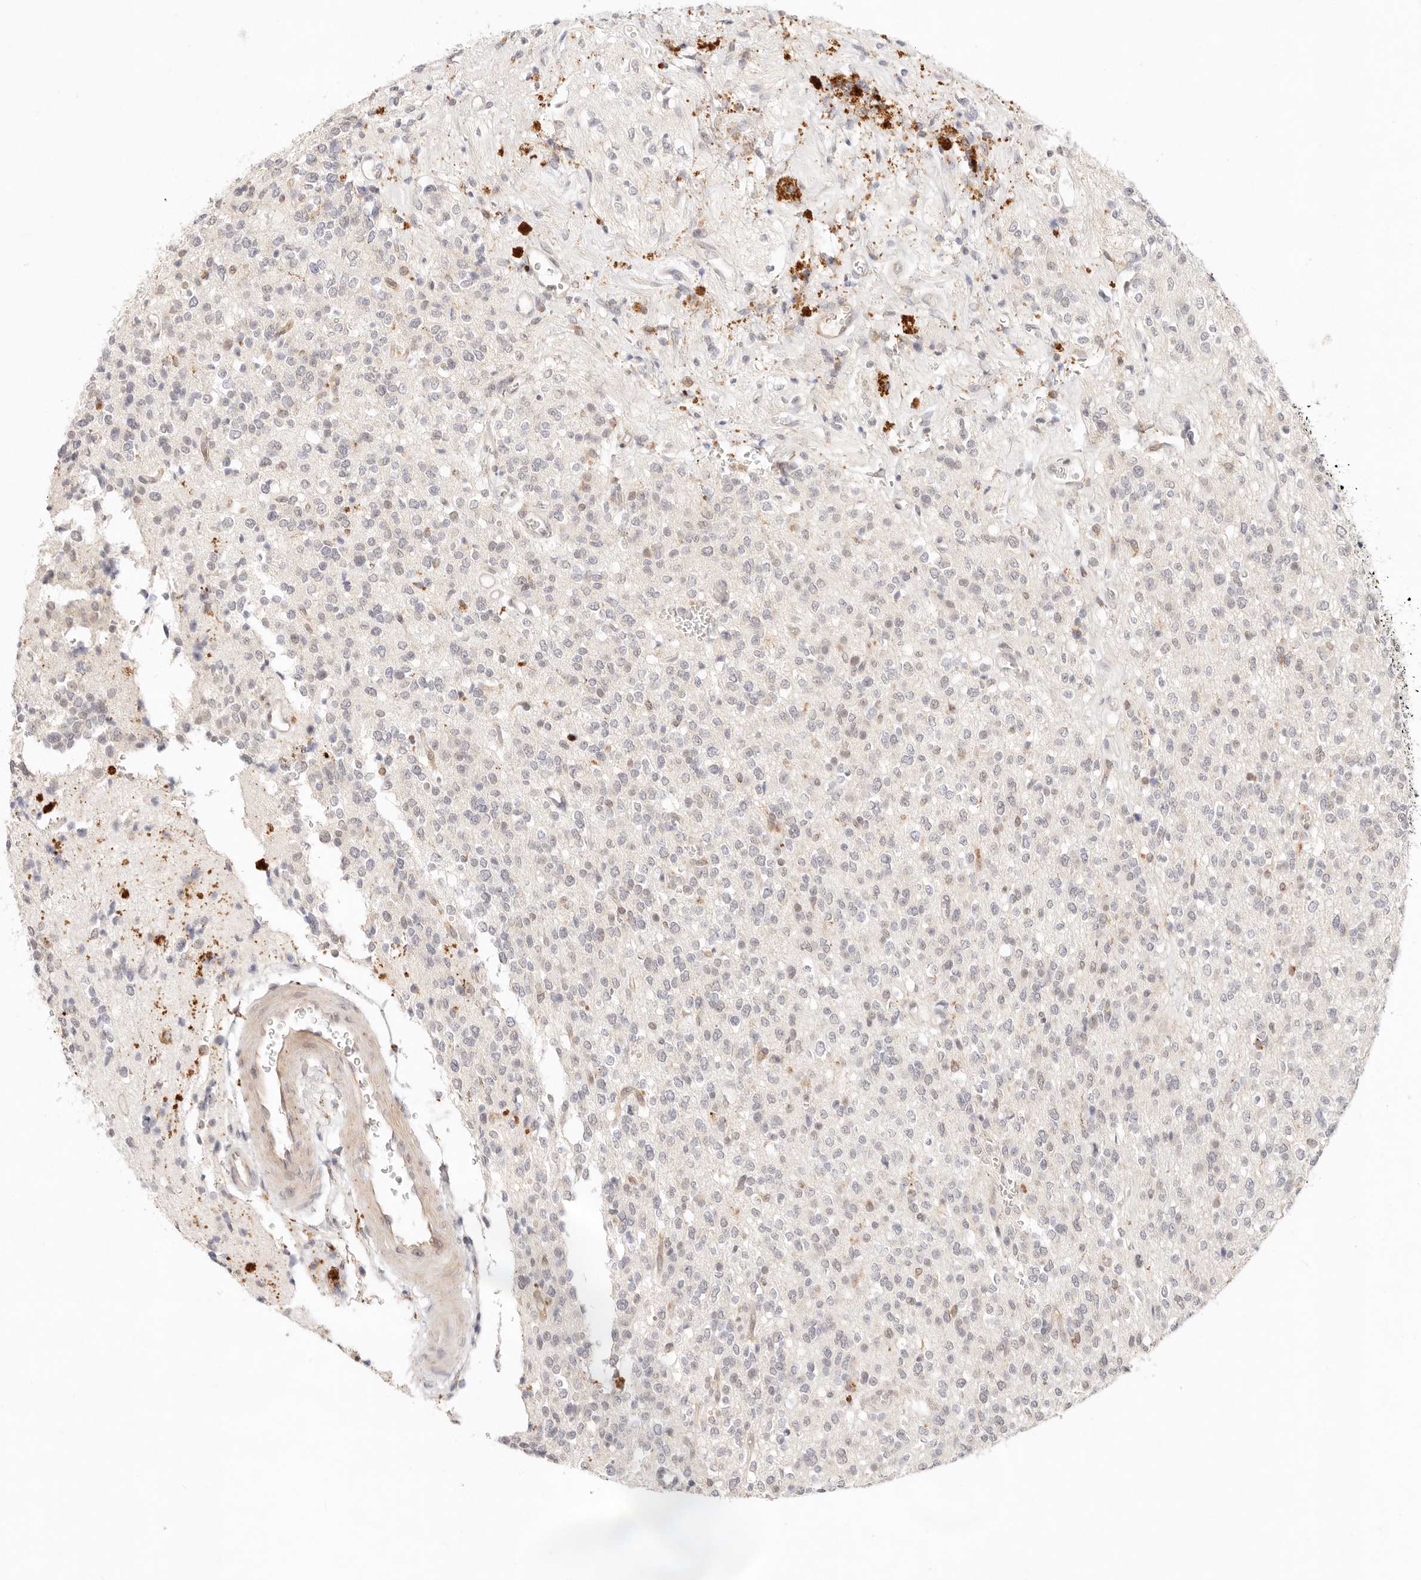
{"staining": {"intensity": "negative", "quantity": "none", "location": "none"}, "tissue": "glioma", "cell_type": "Tumor cells", "image_type": "cancer", "snomed": [{"axis": "morphology", "description": "Glioma, malignant, High grade"}, {"axis": "topography", "description": "Brain"}], "caption": "DAB immunohistochemical staining of malignant glioma (high-grade) shows no significant staining in tumor cells.", "gene": "GPR156", "patient": {"sex": "male", "age": 34}}